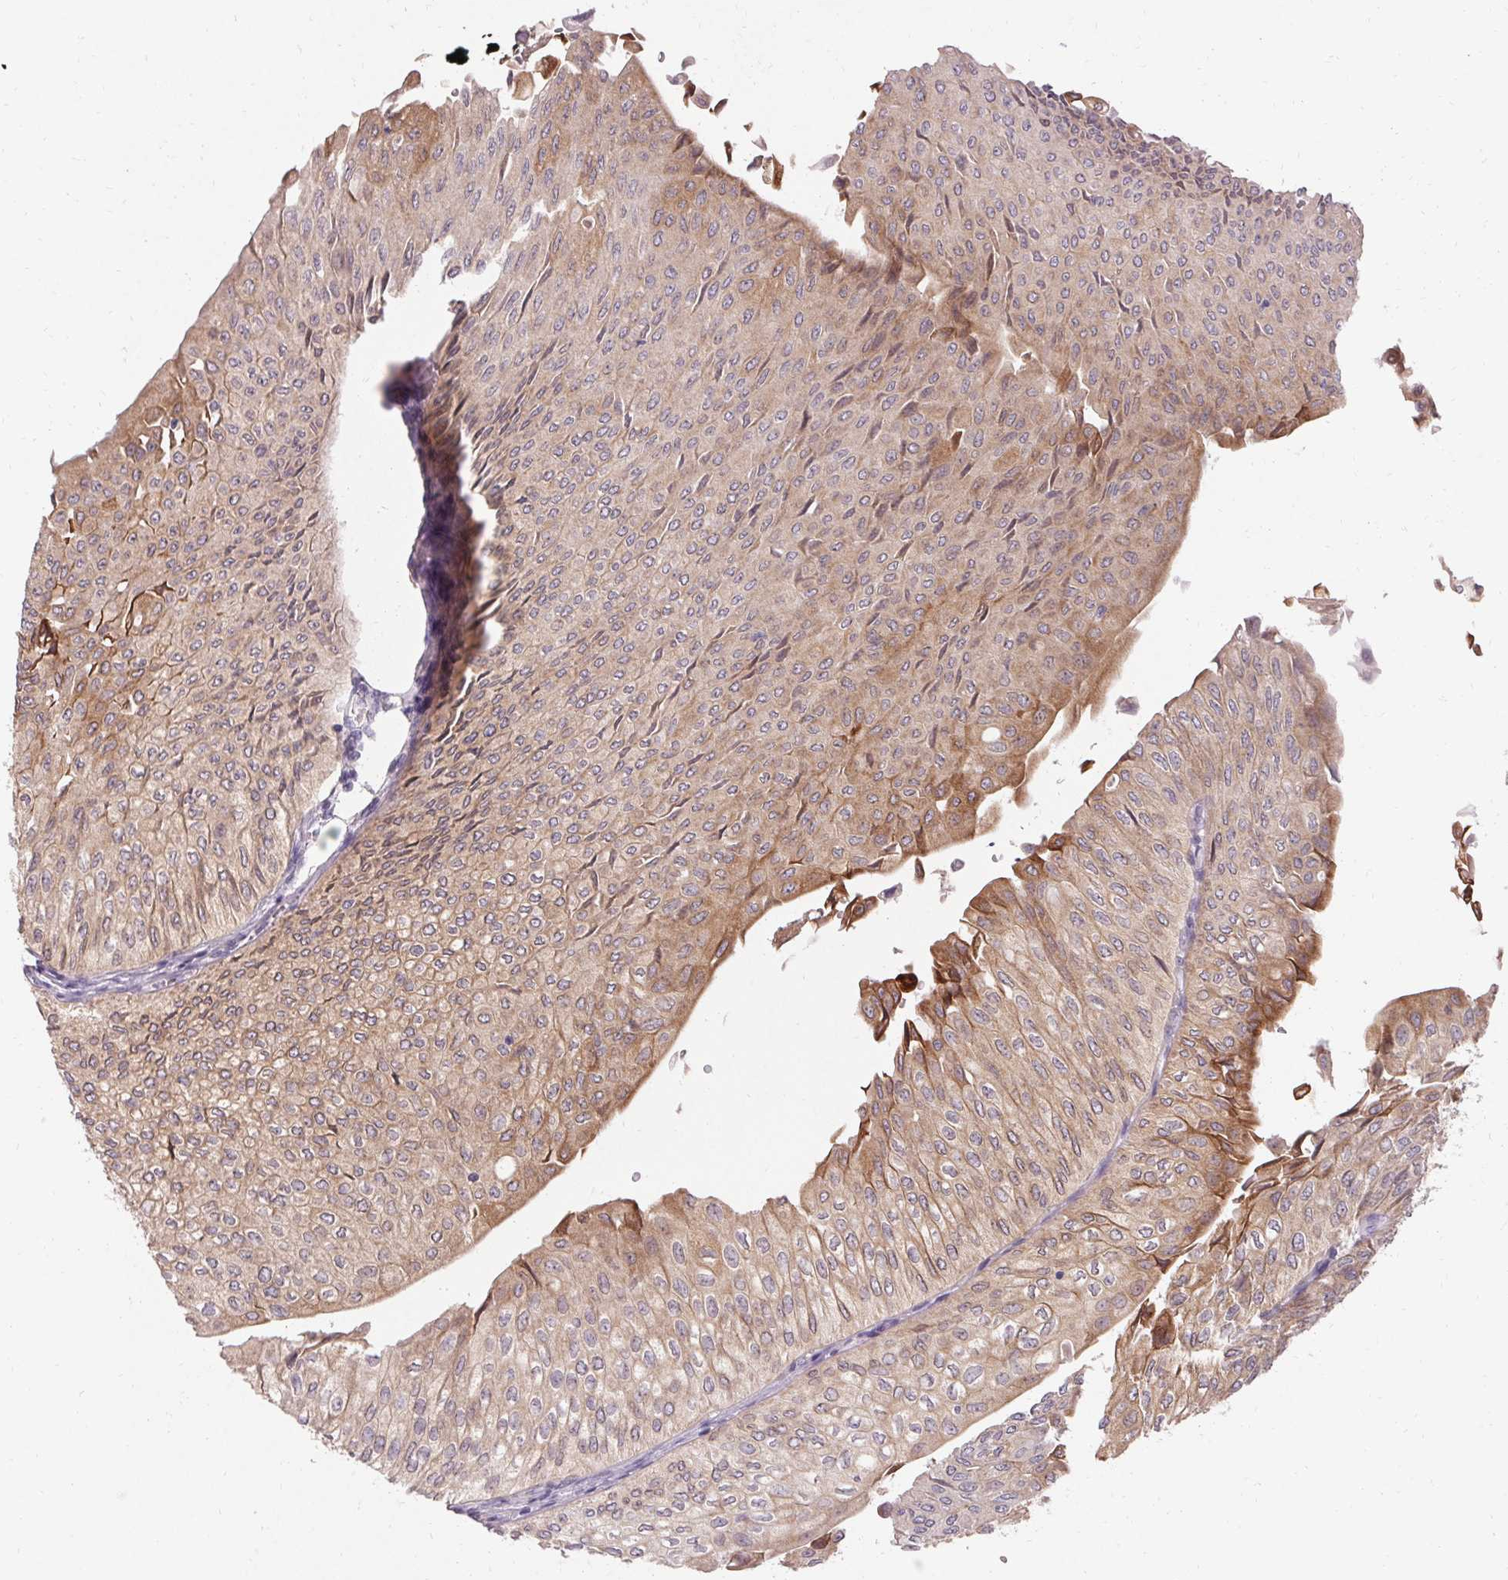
{"staining": {"intensity": "weak", "quantity": ">75%", "location": "cytoplasmic/membranous"}, "tissue": "urothelial cancer", "cell_type": "Tumor cells", "image_type": "cancer", "snomed": [{"axis": "morphology", "description": "Urothelial carcinoma, NOS"}, {"axis": "topography", "description": "Urinary bladder"}], "caption": "High-magnification brightfield microscopy of urothelial cancer stained with DAB (3,3'-diaminobenzidine) (brown) and counterstained with hematoxylin (blue). tumor cells exhibit weak cytoplasmic/membranous staining is present in approximately>75% of cells.", "gene": "HSD17B3", "patient": {"sex": "male", "age": 62}}